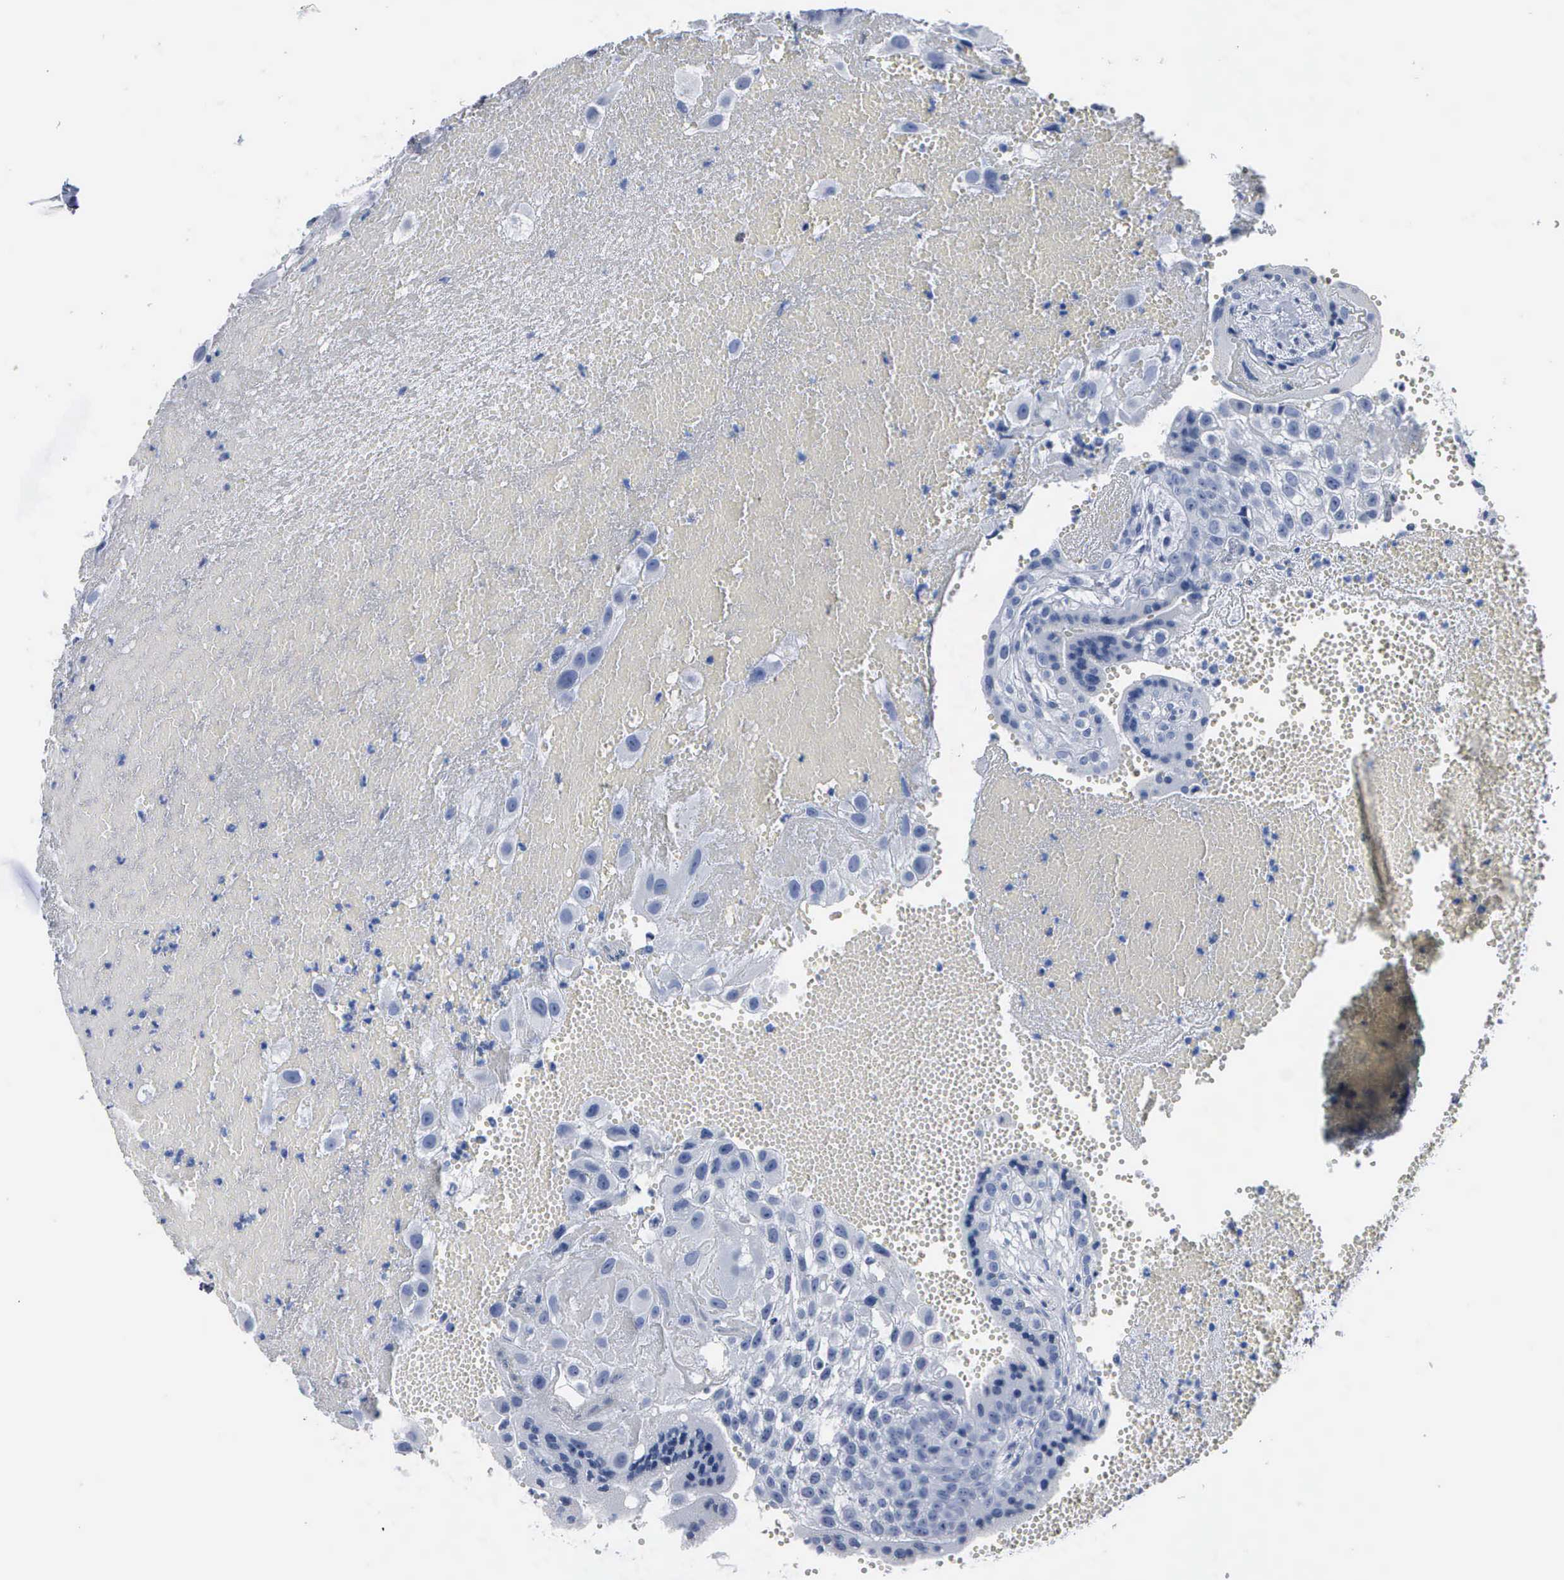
{"staining": {"intensity": "negative", "quantity": "none", "location": "none"}, "tissue": "placenta", "cell_type": "Decidual cells", "image_type": "normal", "snomed": [{"axis": "morphology", "description": "Normal tissue, NOS"}, {"axis": "topography", "description": "Placenta"}], "caption": "DAB immunohistochemical staining of benign placenta shows no significant staining in decidual cells.", "gene": "DMD", "patient": {"sex": "female", "age": 30}}